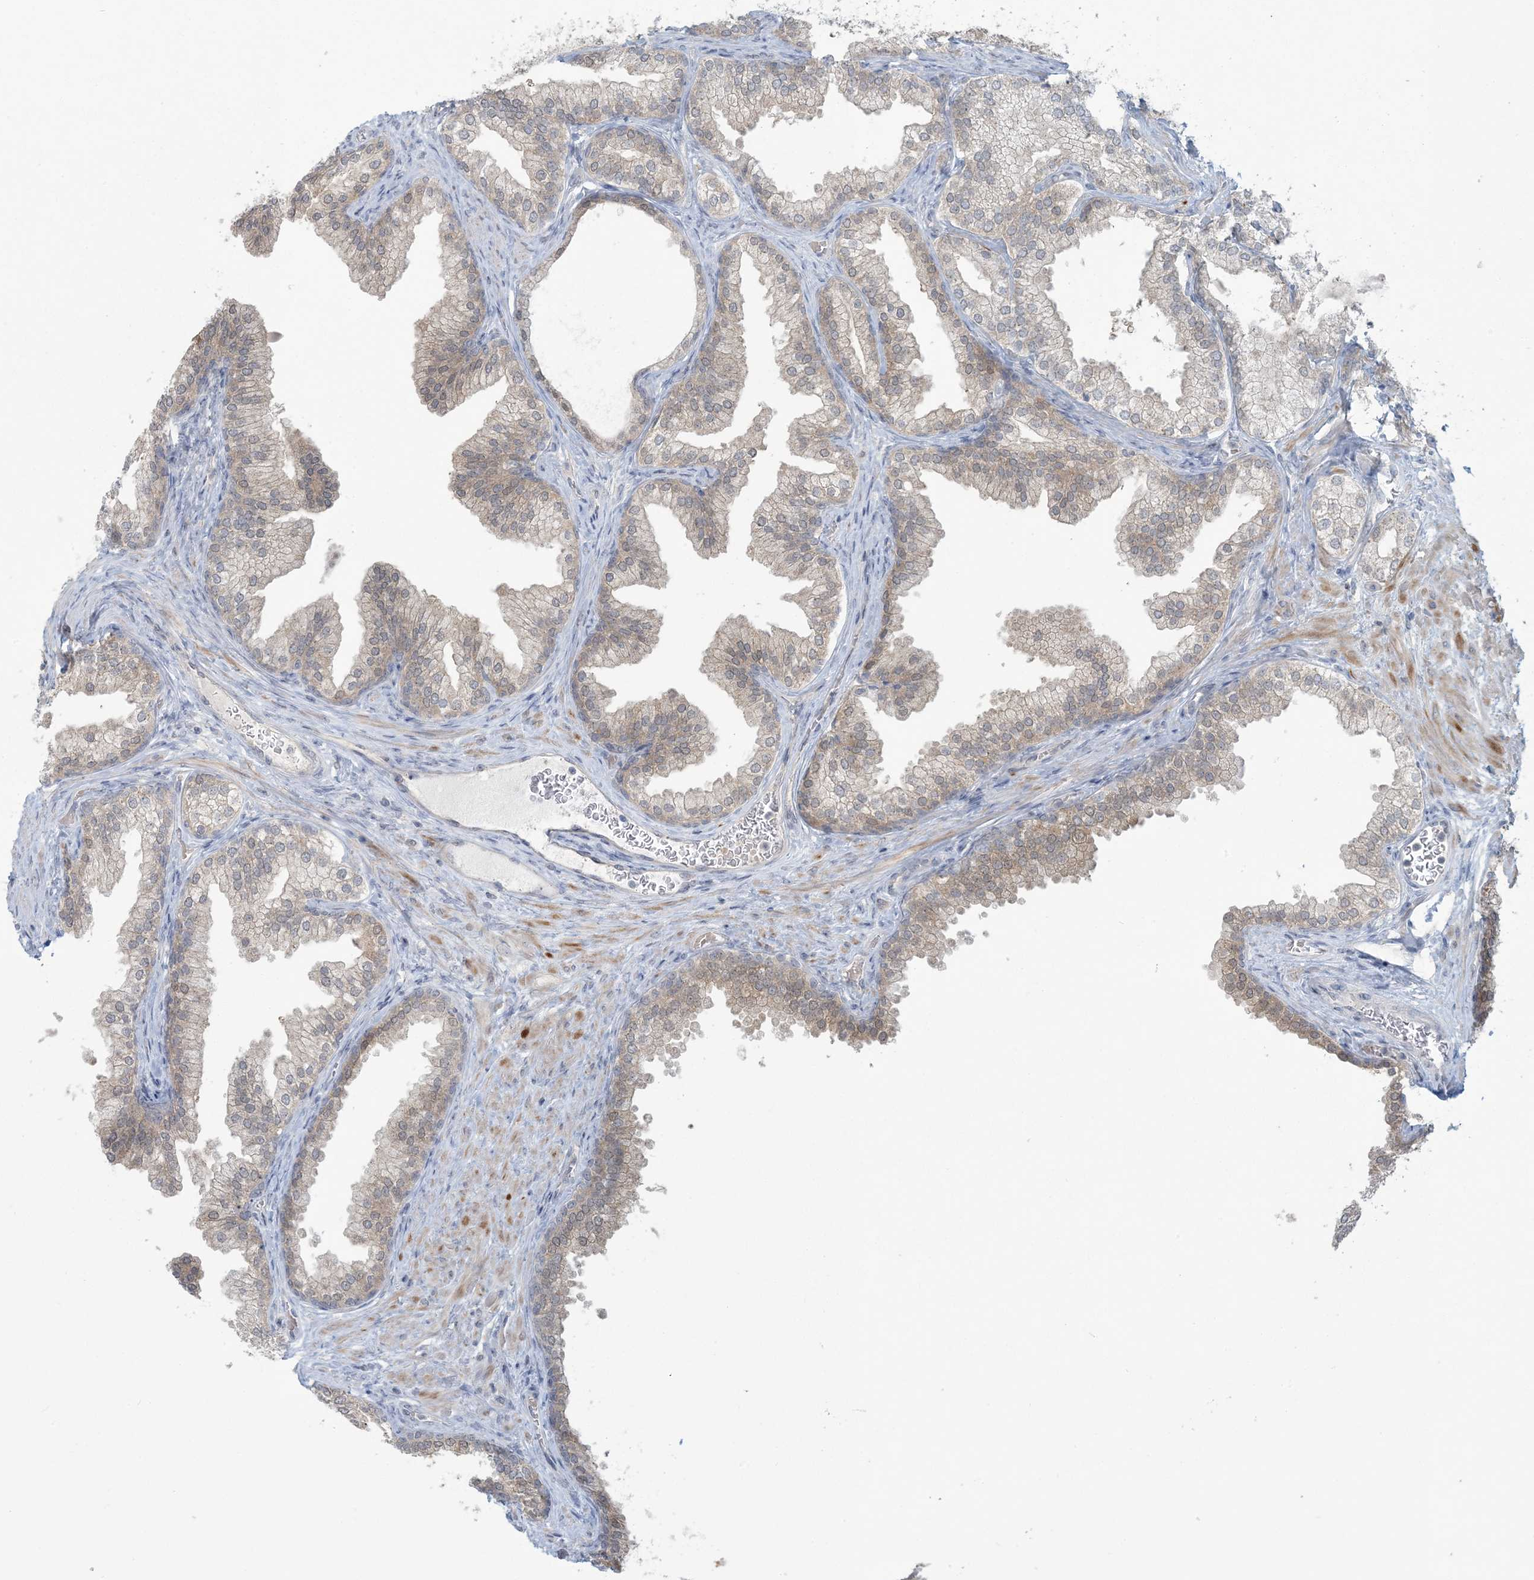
{"staining": {"intensity": "weak", "quantity": "25%-75%", "location": "cytoplasmic/membranous,nuclear"}, "tissue": "prostate", "cell_type": "Glandular cells", "image_type": "normal", "snomed": [{"axis": "morphology", "description": "Normal tissue, NOS"}, {"axis": "topography", "description": "Prostate"}], "caption": "A low amount of weak cytoplasmic/membranous,nuclear positivity is seen in approximately 25%-75% of glandular cells in unremarkable prostate. Nuclei are stained in blue.", "gene": "NRBP2", "patient": {"sex": "male", "age": 76}}